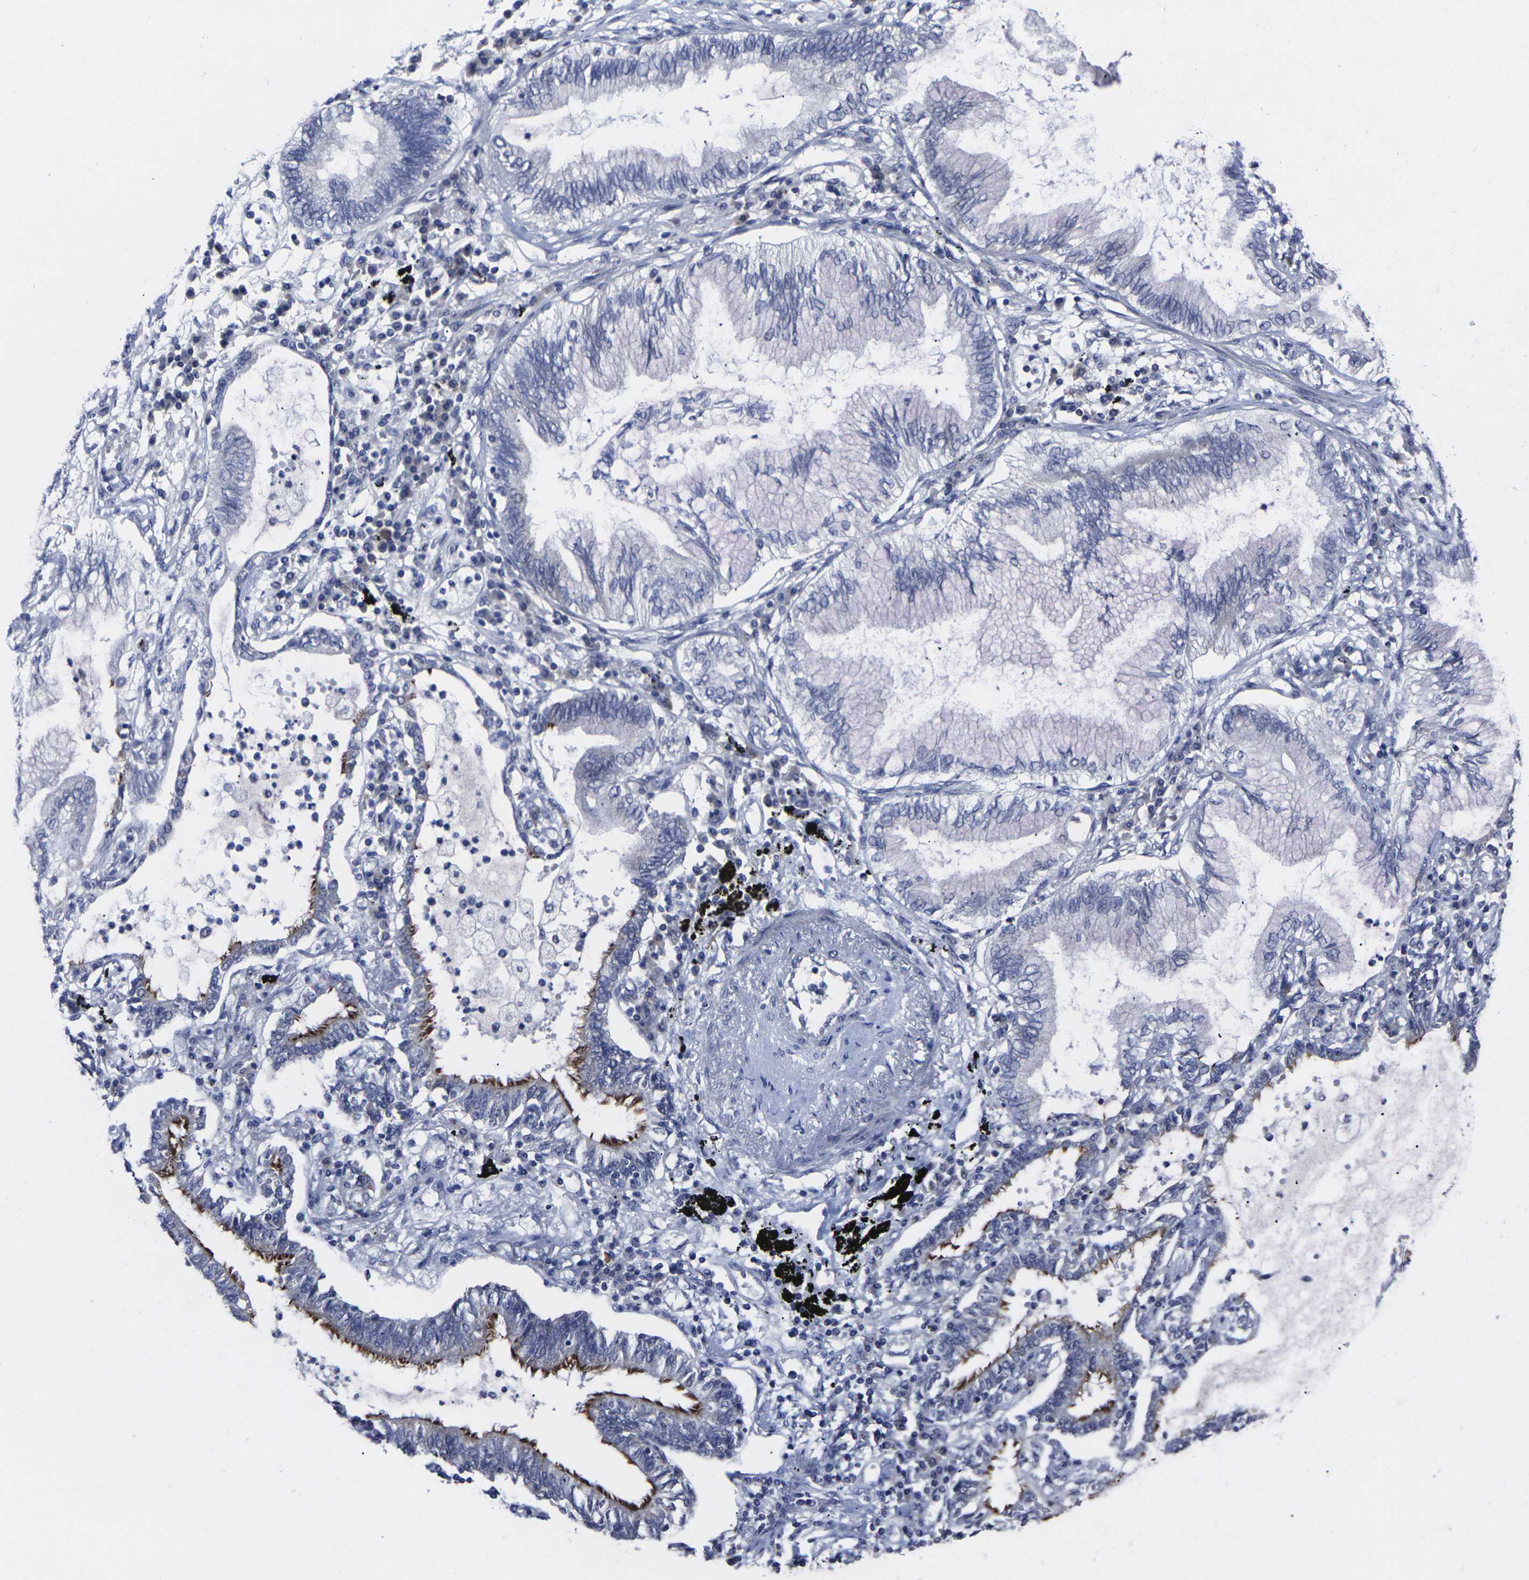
{"staining": {"intensity": "moderate", "quantity": "<25%", "location": "cytoplasmic/membranous"}, "tissue": "lung cancer", "cell_type": "Tumor cells", "image_type": "cancer", "snomed": [{"axis": "morphology", "description": "Normal tissue, NOS"}, {"axis": "morphology", "description": "Adenocarcinoma, NOS"}, {"axis": "topography", "description": "Bronchus"}, {"axis": "topography", "description": "Lung"}], "caption": "Brown immunohistochemical staining in human adenocarcinoma (lung) demonstrates moderate cytoplasmic/membranous staining in about <25% of tumor cells.", "gene": "MSANTD4", "patient": {"sex": "female", "age": 70}}